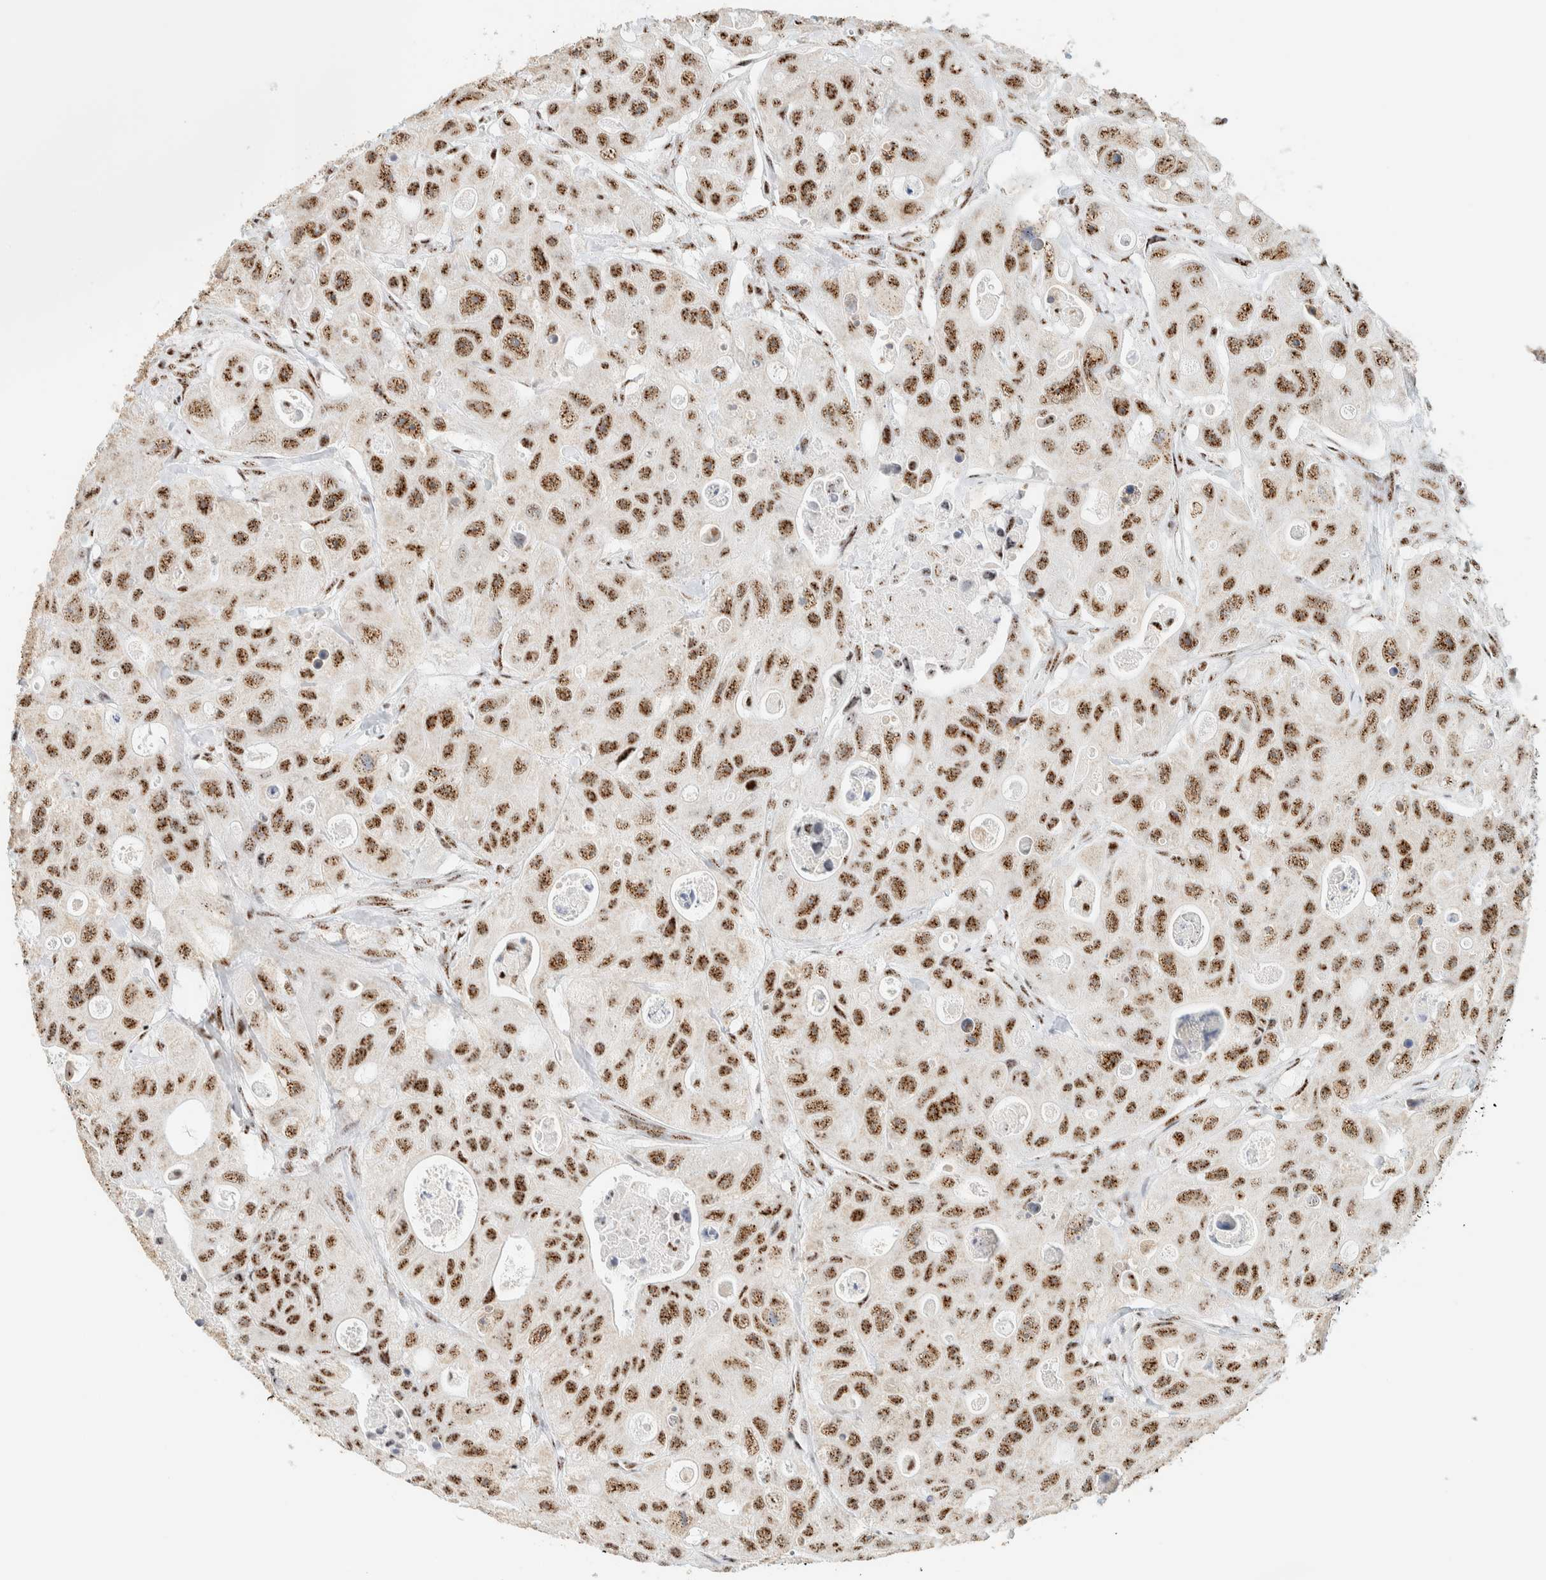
{"staining": {"intensity": "moderate", "quantity": ">75%", "location": "nuclear"}, "tissue": "colorectal cancer", "cell_type": "Tumor cells", "image_type": "cancer", "snomed": [{"axis": "morphology", "description": "Adenocarcinoma, NOS"}, {"axis": "topography", "description": "Colon"}], "caption": "The immunohistochemical stain shows moderate nuclear positivity in tumor cells of colorectal cancer tissue.", "gene": "SON", "patient": {"sex": "female", "age": 46}}